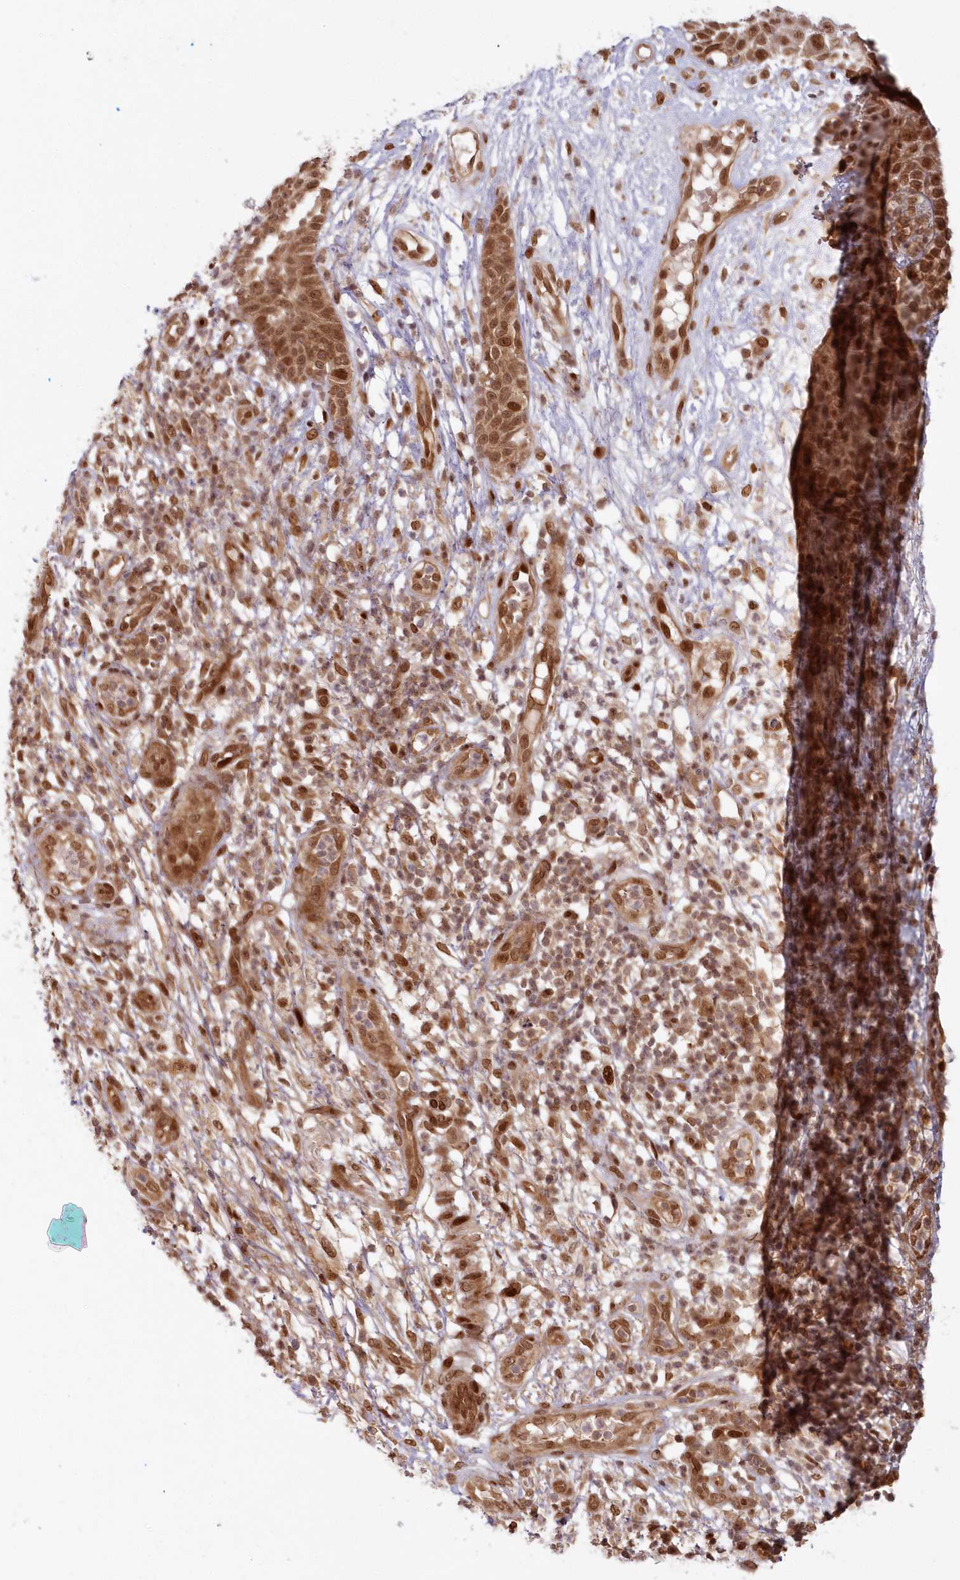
{"staining": {"intensity": "strong", "quantity": ">75%", "location": "cytoplasmic/membranous,nuclear"}, "tissue": "melanoma", "cell_type": "Tumor cells", "image_type": "cancer", "snomed": [{"axis": "morphology", "description": "Malignant melanoma, NOS"}, {"axis": "topography", "description": "Skin"}], "caption": "Immunohistochemical staining of malignant melanoma reveals strong cytoplasmic/membranous and nuclear protein positivity in about >75% of tumor cells.", "gene": "TOGARAM2", "patient": {"sex": "female", "age": 81}}